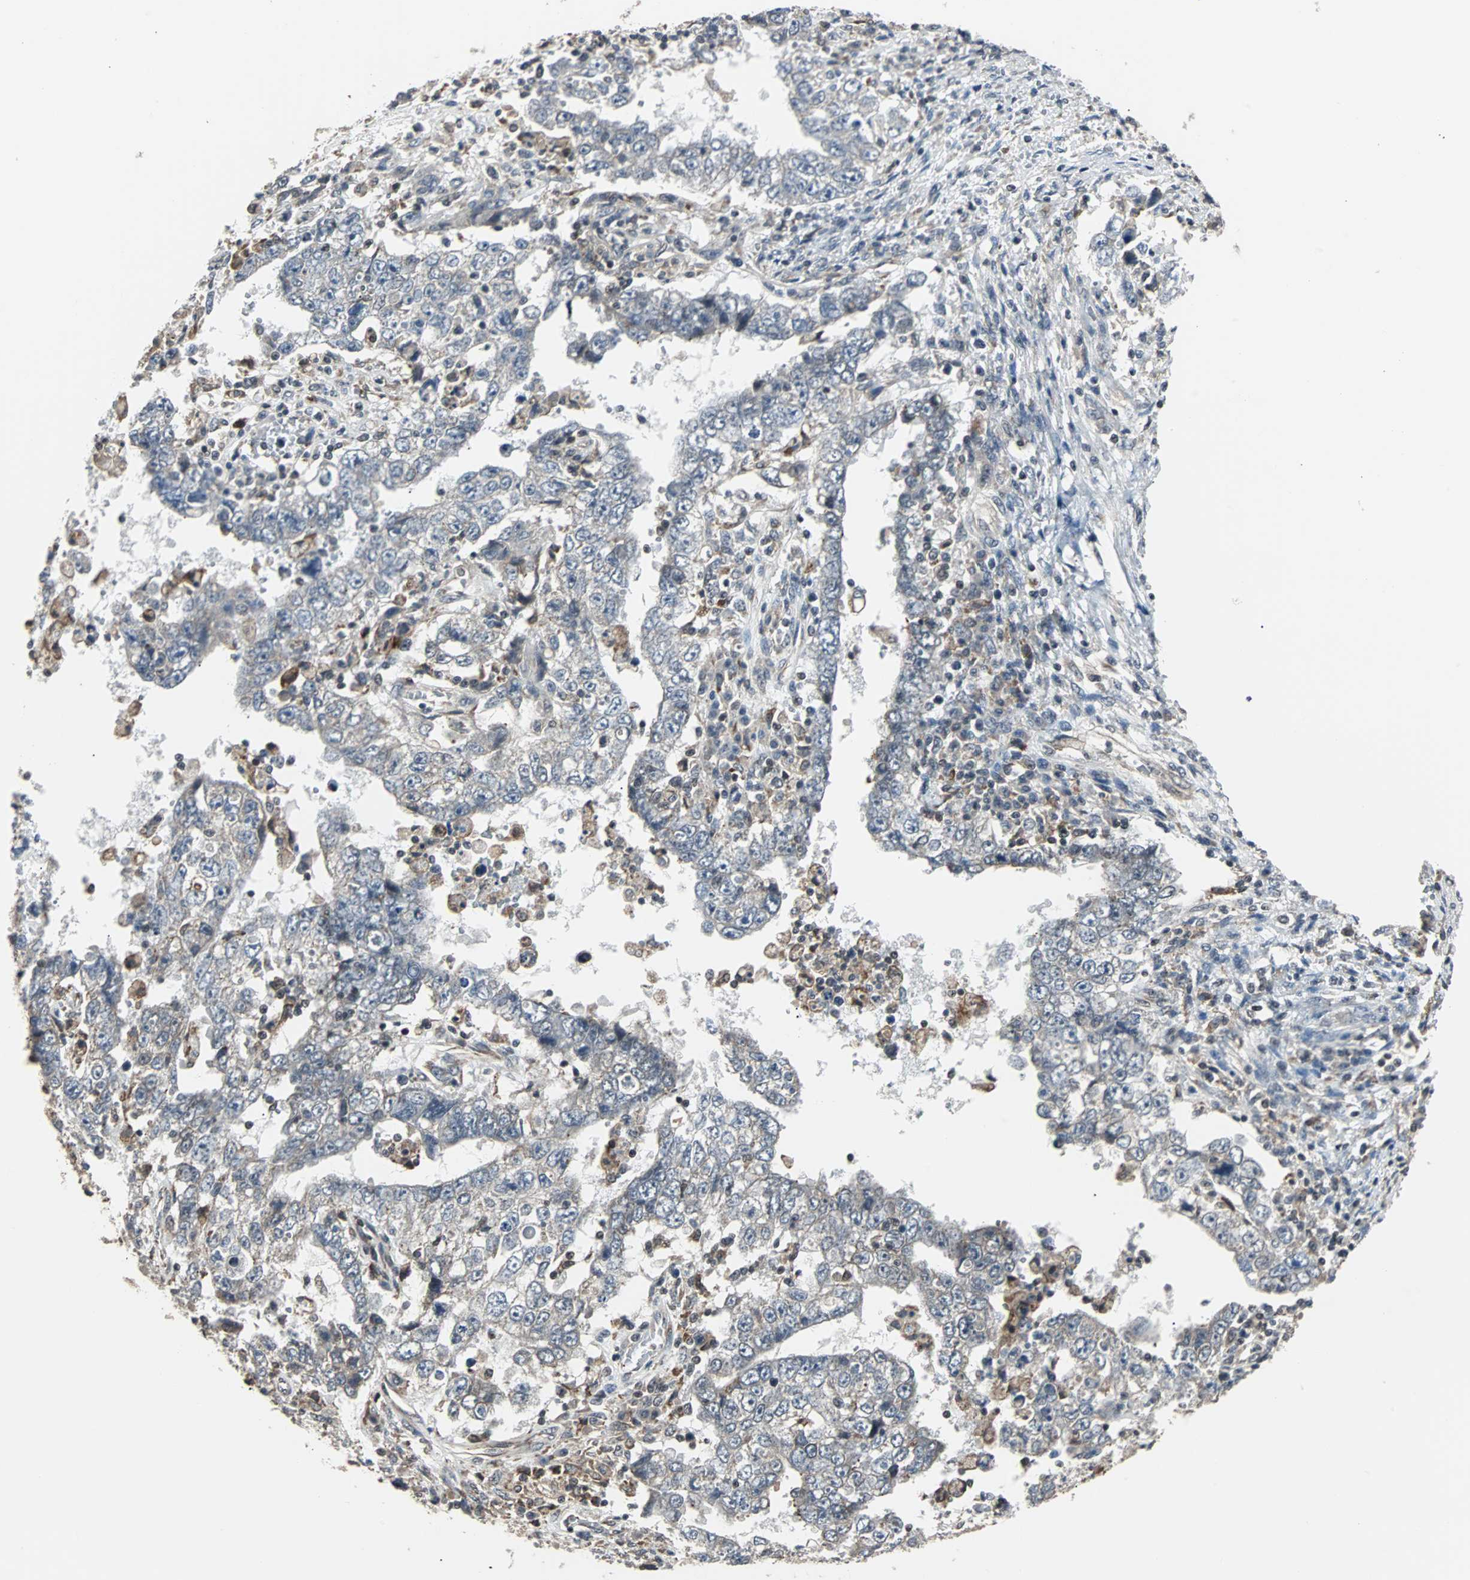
{"staining": {"intensity": "negative", "quantity": "none", "location": "none"}, "tissue": "testis cancer", "cell_type": "Tumor cells", "image_type": "cancer", "snomed": [{"axis": "morphology", "description": "Carcinoma, Embryonal, NOS"}, {"axis": "topography", "description": "Testis"}], "caption": "An image of testis cancer stained for a protein shows no brown staining in tumor cells. The staining was performed using DAB (3,3'-diaminobenzidine) to visualize the protein expression in brown, while the nuclei were stained in blue with hematoxylin (Magnification: 20x).", "gene": "TERF2IP", "patient": {"sex": "male", "age": 26}}